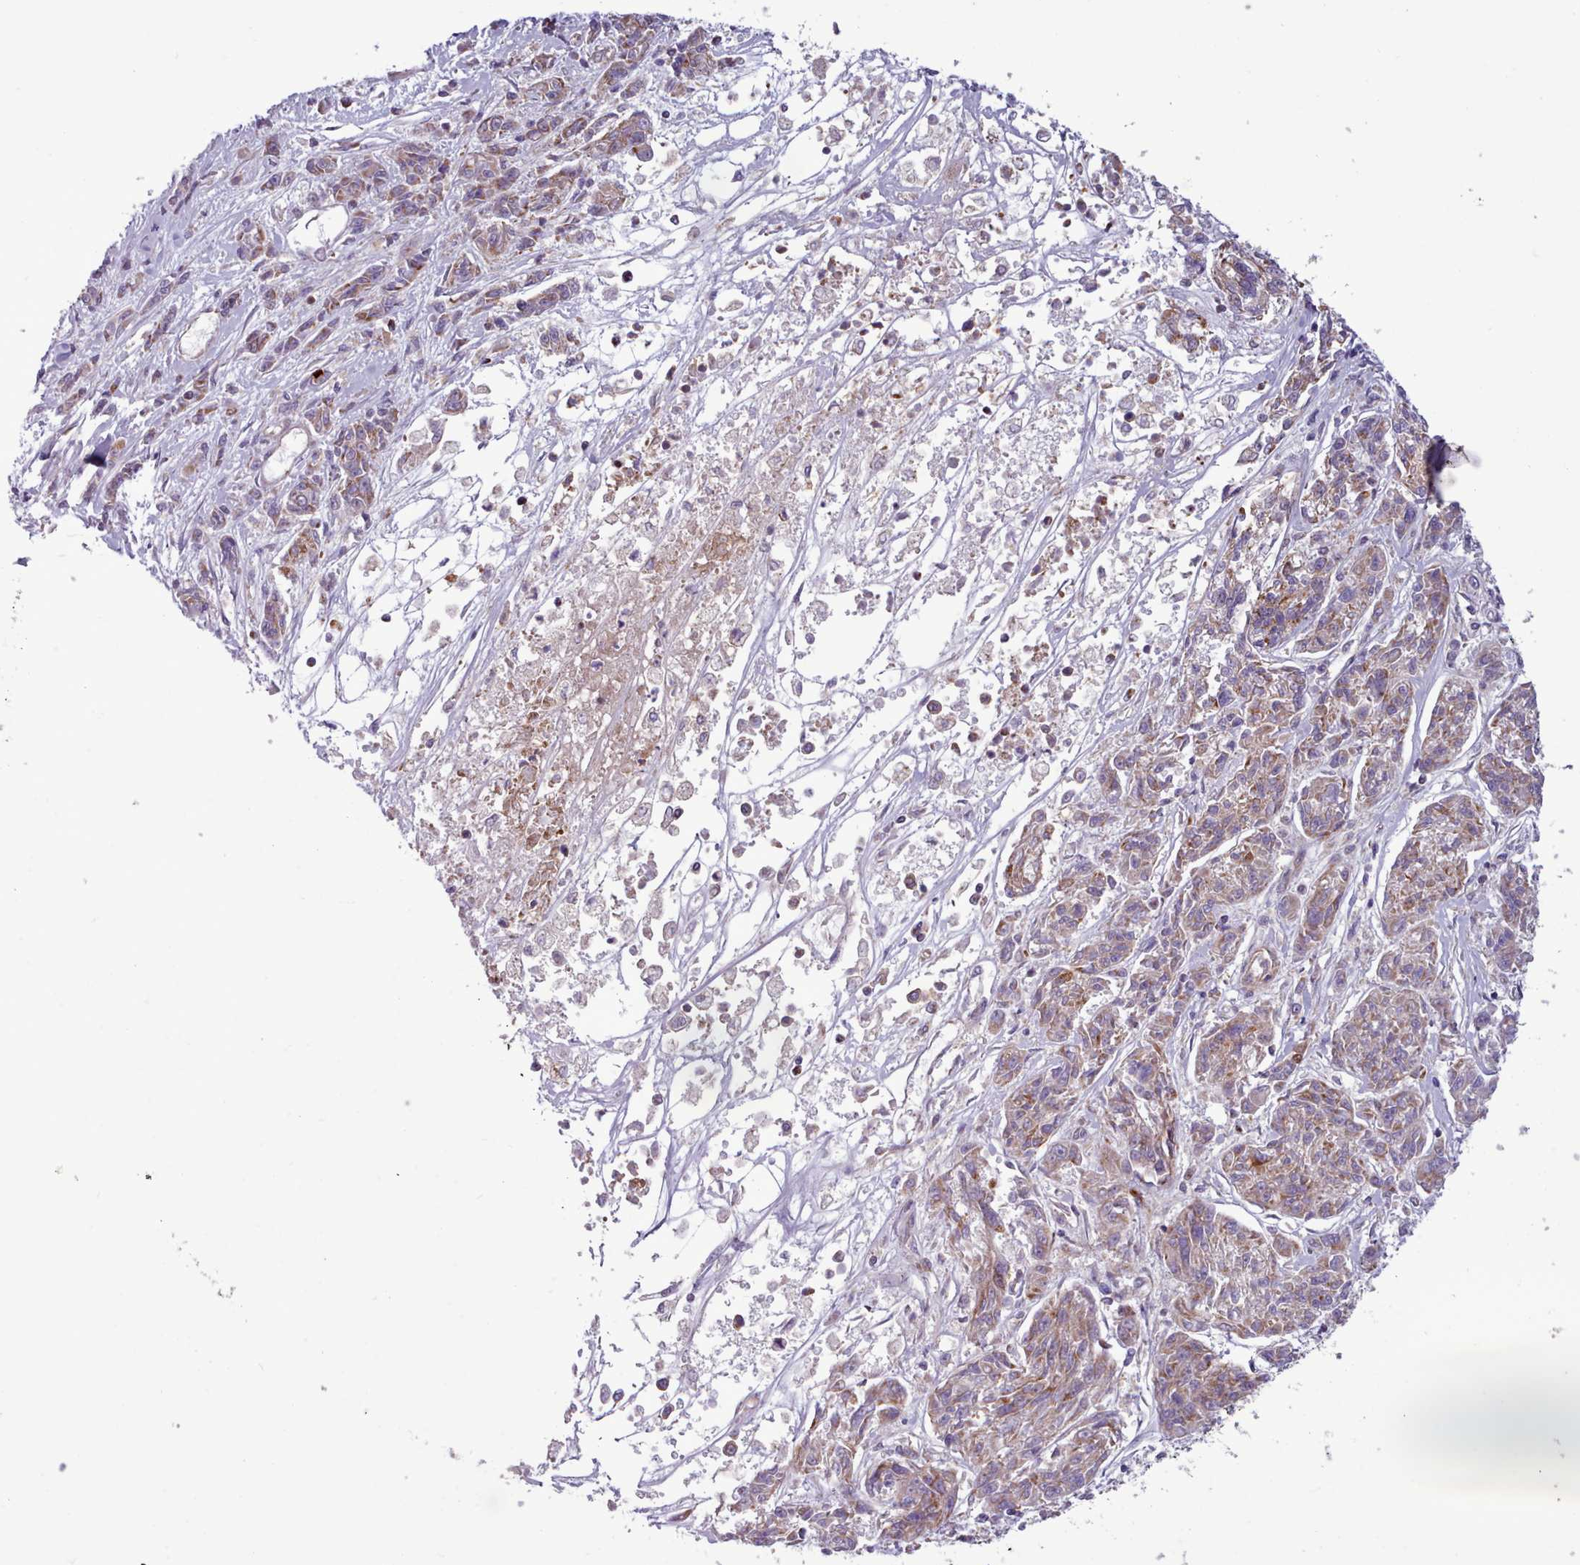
{"staining": {"intensity": "weak", "quantity": "25%-75%", "location": "cytoplasmic/membranous"}, "tissue": "melanoma", "cell_type": "Tumor cells", "image_type": "cancer", "snomed": [{"axis": "morphology", "description": "Malignant melanoma, NOS"}, {"axis": "topography", "description": "Skin"}], "caption": "A brown stain labels weak cytoplasmic/membranous staining of a protein in human melanoma tumor cells. The protein of interest is stained brown, and the nuclei are stained in blue (DAB IHC with brightfield microscopy, high magnification).", "gene": "TENT4B", "patient": {"sex": "male", "age": 53}}